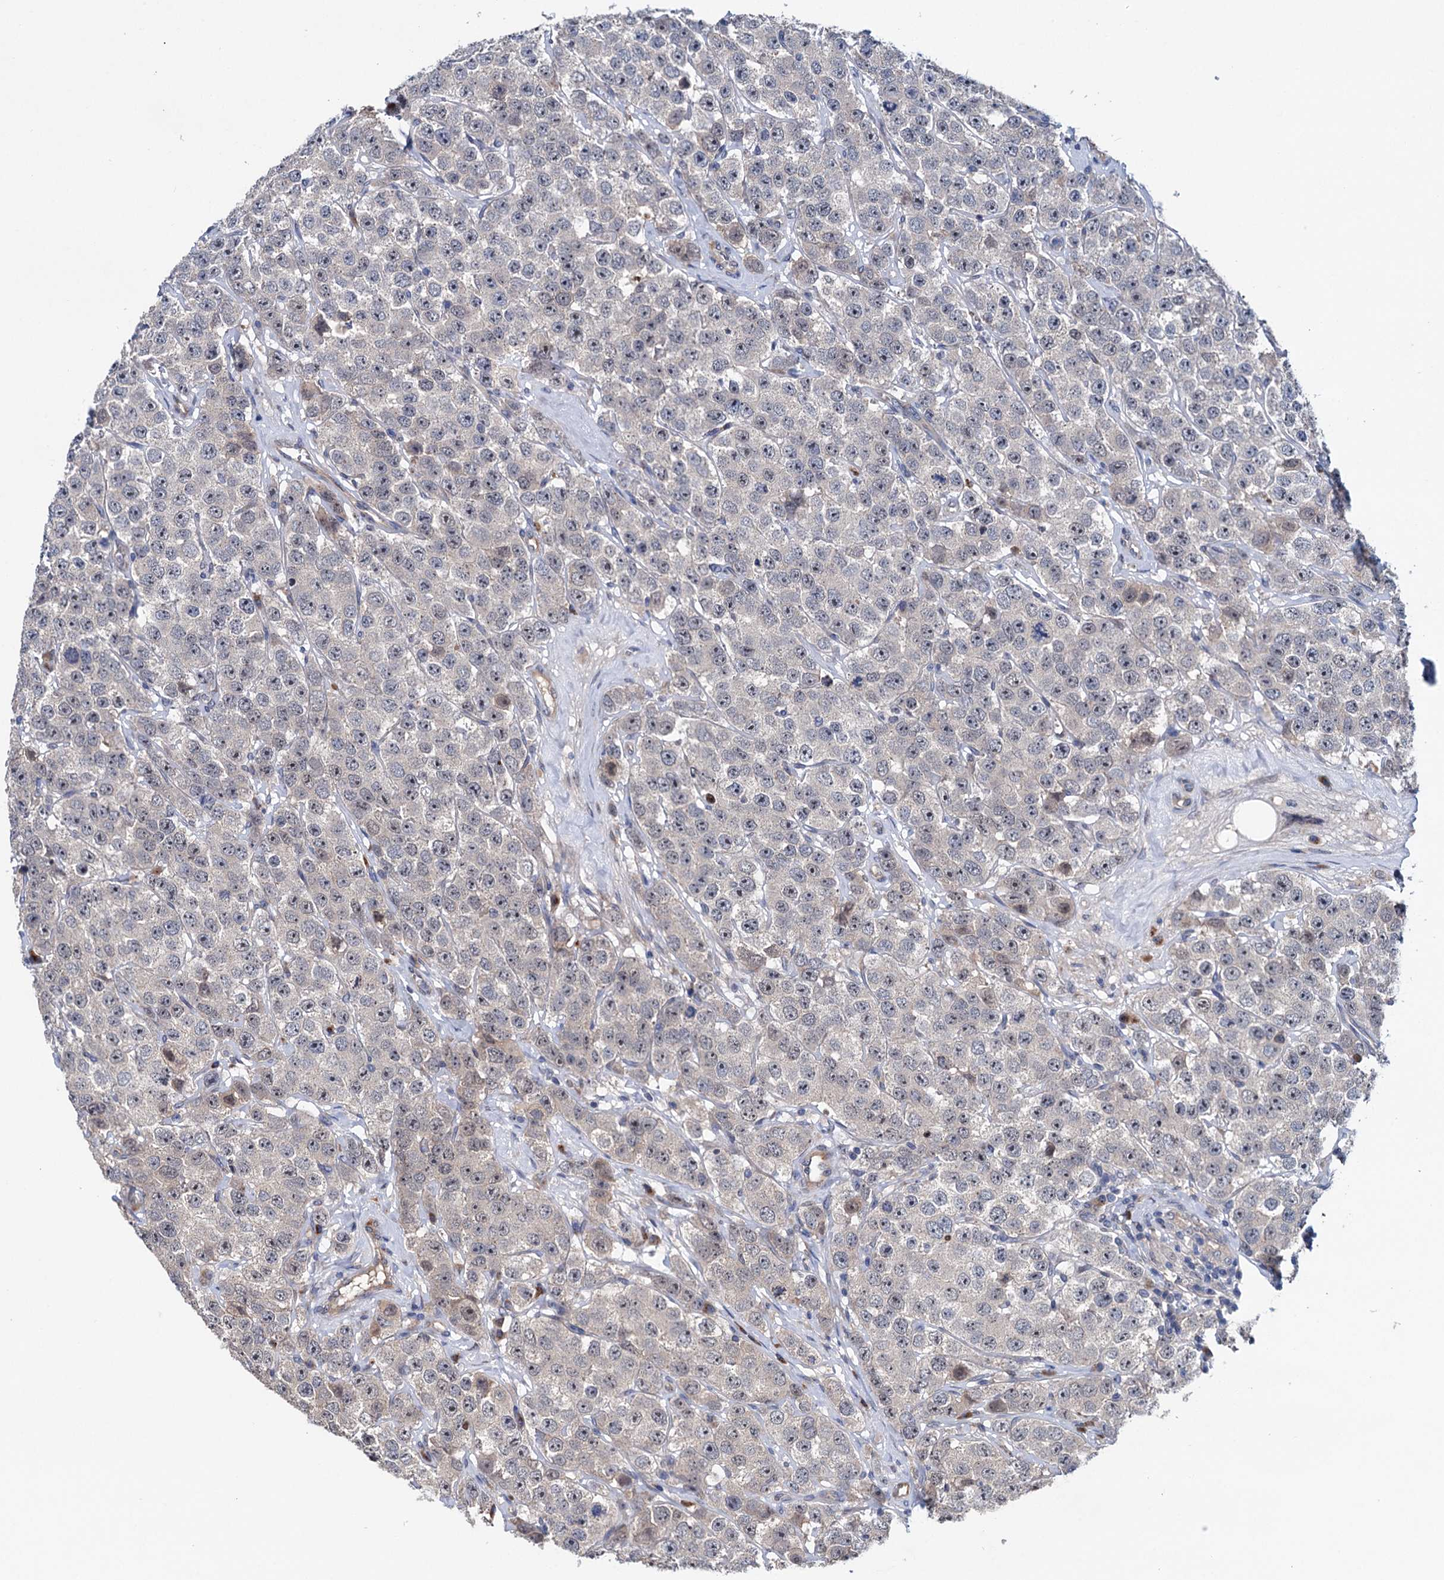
{"staining": {"intensity": "negative", "quantity": "none", "location": "none"}, "tissue": "testis cancer", "cell_type": "Tumor cells", "image_type": "cancer", "snomed": [{"axis": "morphology", "description": "Seminoma, NOS"}, {"axis": "topography", "description": "Testis"}], "caption": "The image shows no staining of tumor cells in testis cancer.", "gene": "EYA4", "patient": {"sex": "male", "age": 28}}